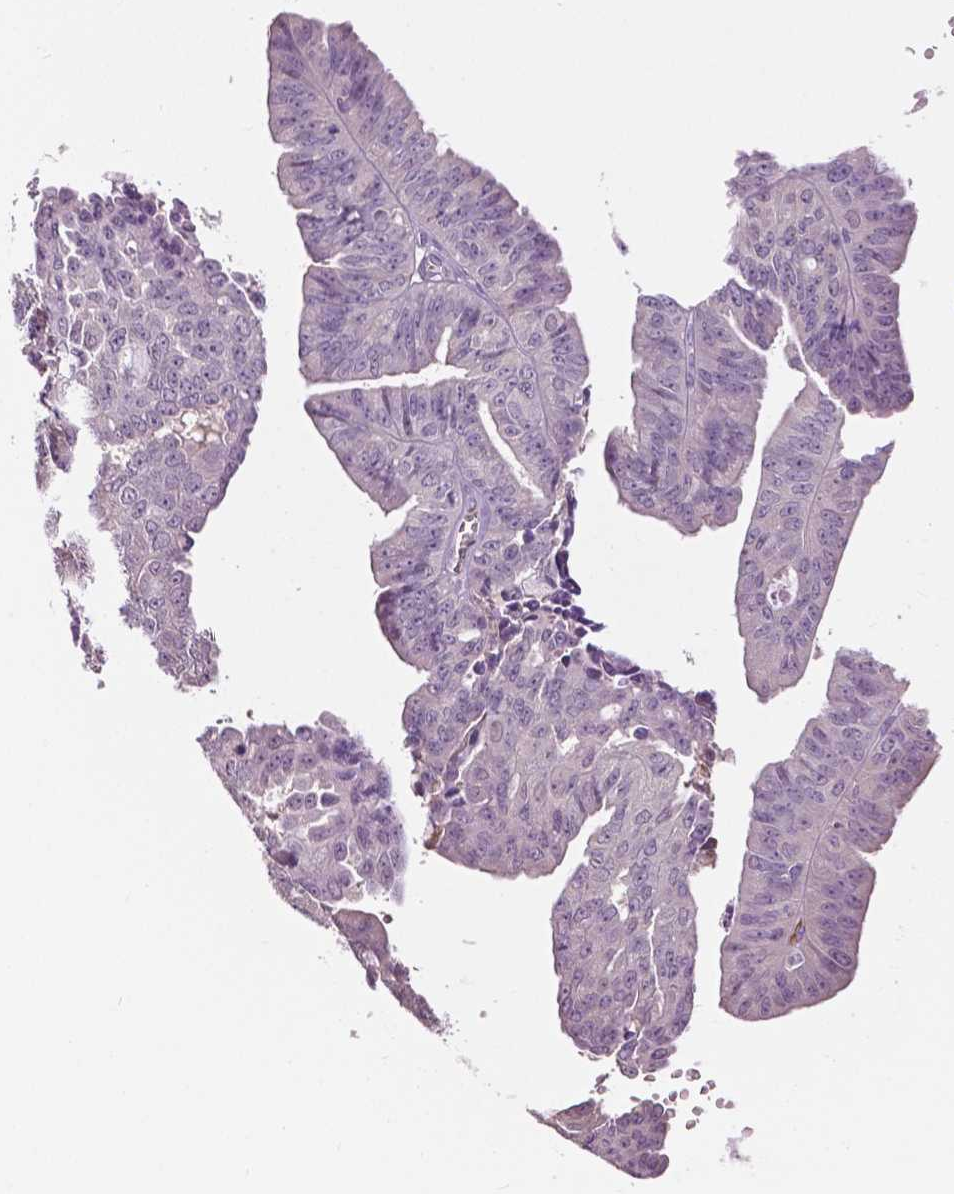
{"staining": {"intensity": "negative", "quantity": "none", "location": "none"}, "tissue": "ovarian cancer", "cell_type": "Tumor cells", "image_type": "cancer", "snomed": [{"axis": "morphology", "description": "Cystadenocarcinoma, serous, NOS"}, {"axis": "topography", "description": "Ovary"}], "caption": "This is a image of IHC staining of ovarian cancer, which shows no positivity in tumor cells.", "gene": "PTPN5", "patient": {"sex": "female", "age": 71}}